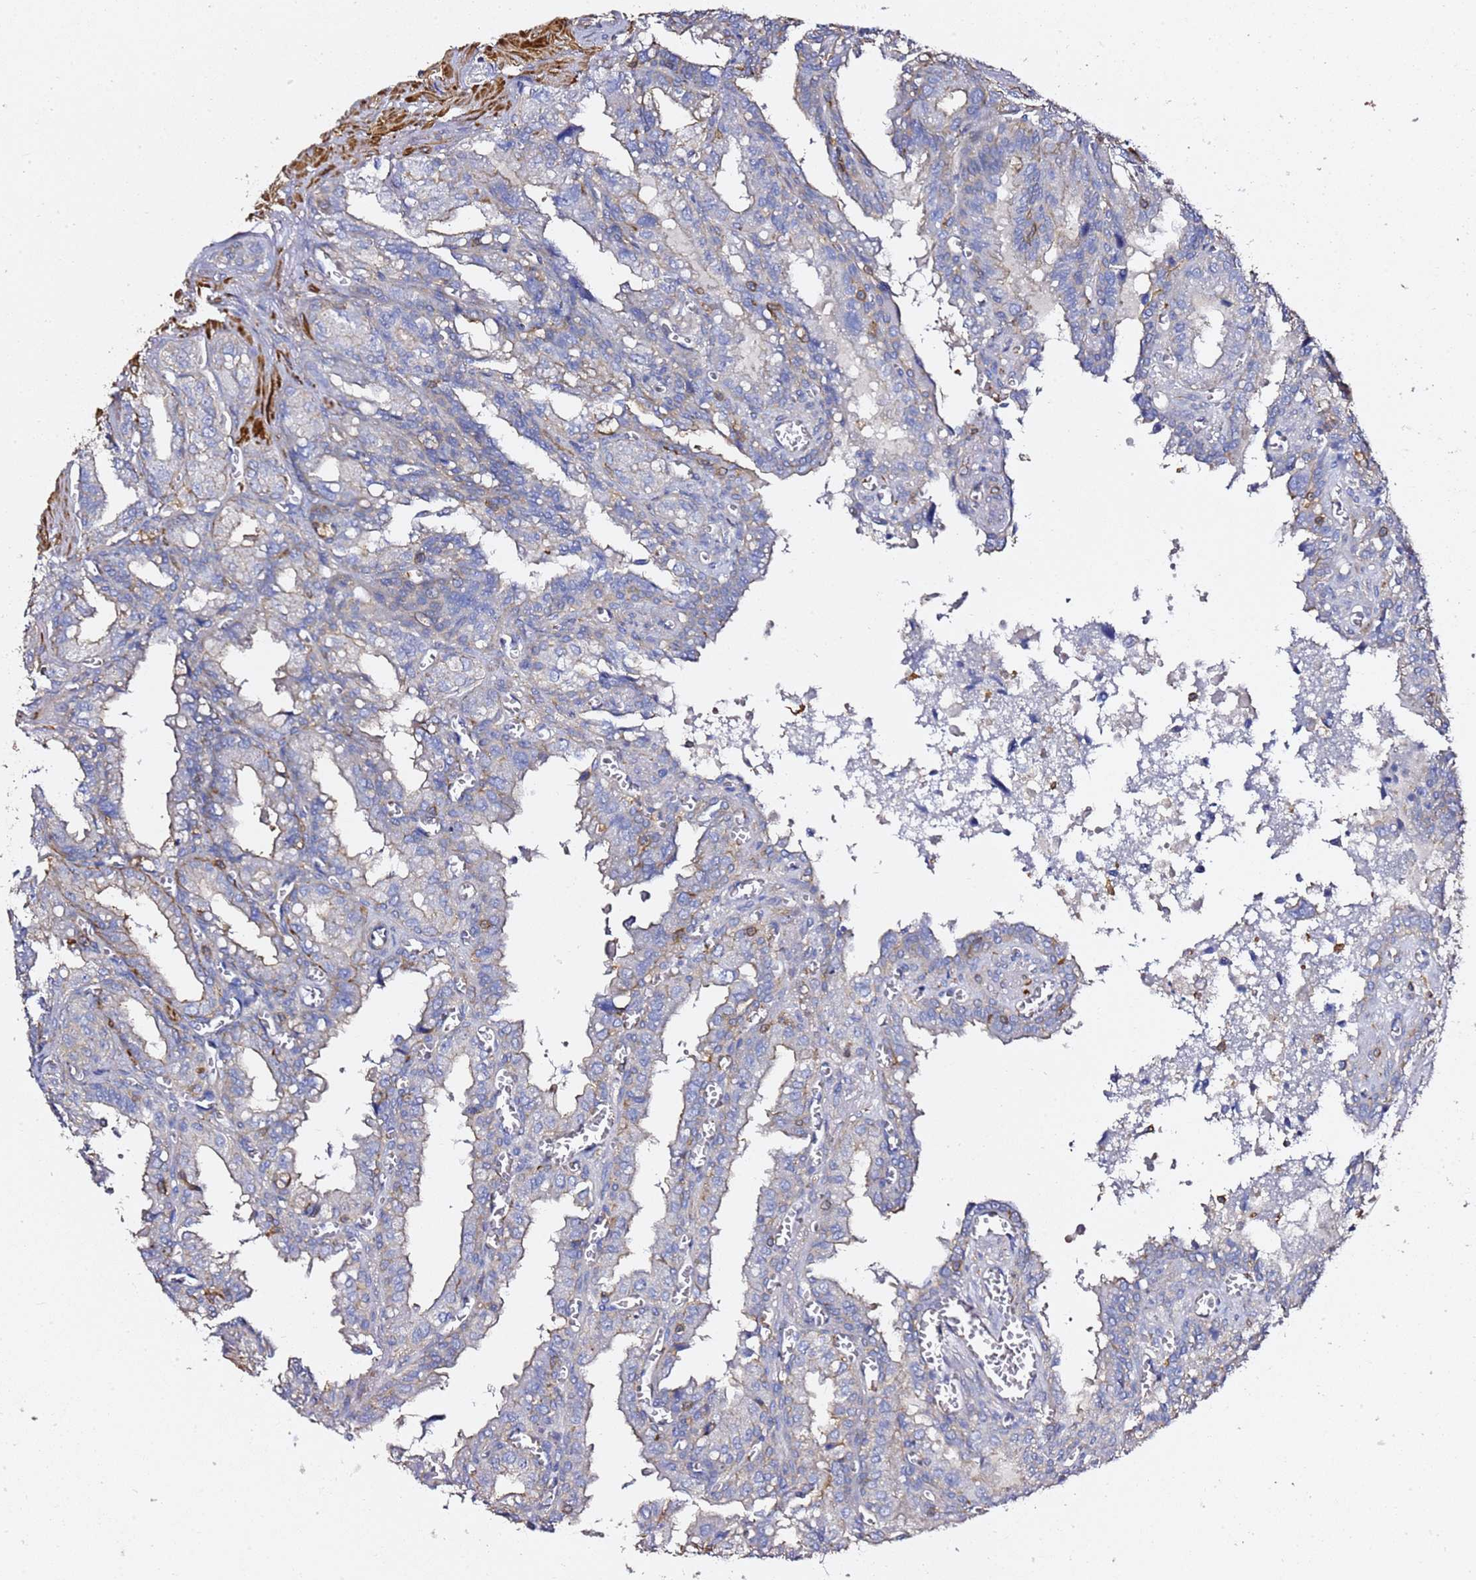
{"staining": {"intensity": "weak", "quantity": "25%-75%", "location": "cytoplasmic/membranous"}, "tissue": "seminal vesicle", "cell_type": "Glandular cells", "image_type": "normal", "snomed": [{"axis": "morphology", "description": "Normal tissue, NOS"}, {"axis": "topography", "description": "Seminal veicle"}], "caption": "A low amount of weak cytoplasmic/membranous positivity is appreciated in about 25%-75% of glandular cells in benign seminal vesicle. The staining is performed using DAB (3,3'-diaminobenzidine) brown chromogen to label protein expression. The nuclei are counter-stained blue using hematoxylin.", "gene": "ZFP36L2", "patient": {"sex": "male", "age": 67}}